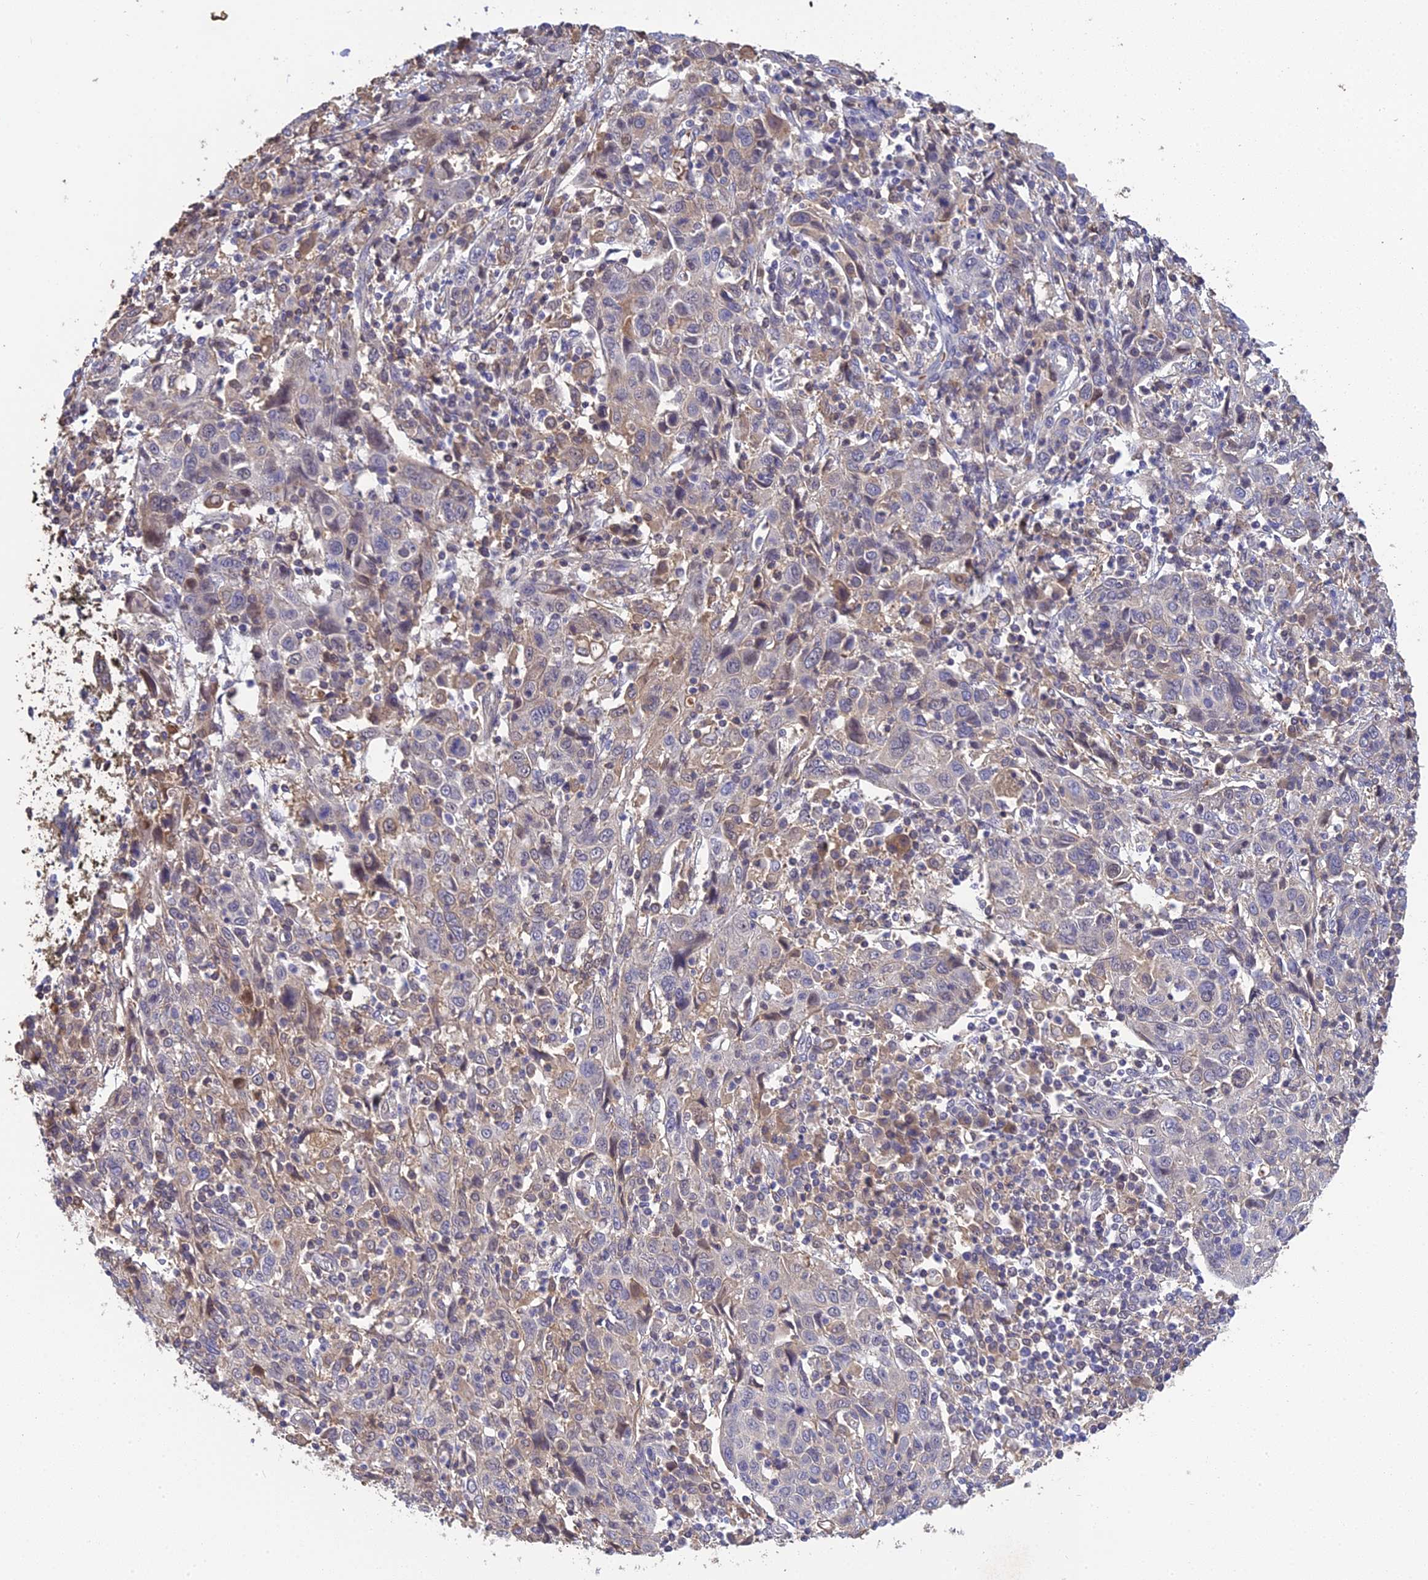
{"staining": {"intensity": "negative", "quantity": "none", "location": "none"}, "tissue": "cervical cancer", "cell_type": "Tumor cells", "image_type": "cancer", "snomed": [{"axis": "morphology", "description": "Squamous cell carcinoma, NOS"}, {"axis": "topography", "description": "Cervix"}], "caption": "Tumor cells are negative for protein expression in human cervical cancer. Brightfield microscopy of immunohistochemistry (IHC) stained with DAB (3,3'-diaminobenzidine) (brown) and hematoxylin (blue), captured at high magnification.", "gene": "PZP", "patient": {"sex": "female", "age": 46}}